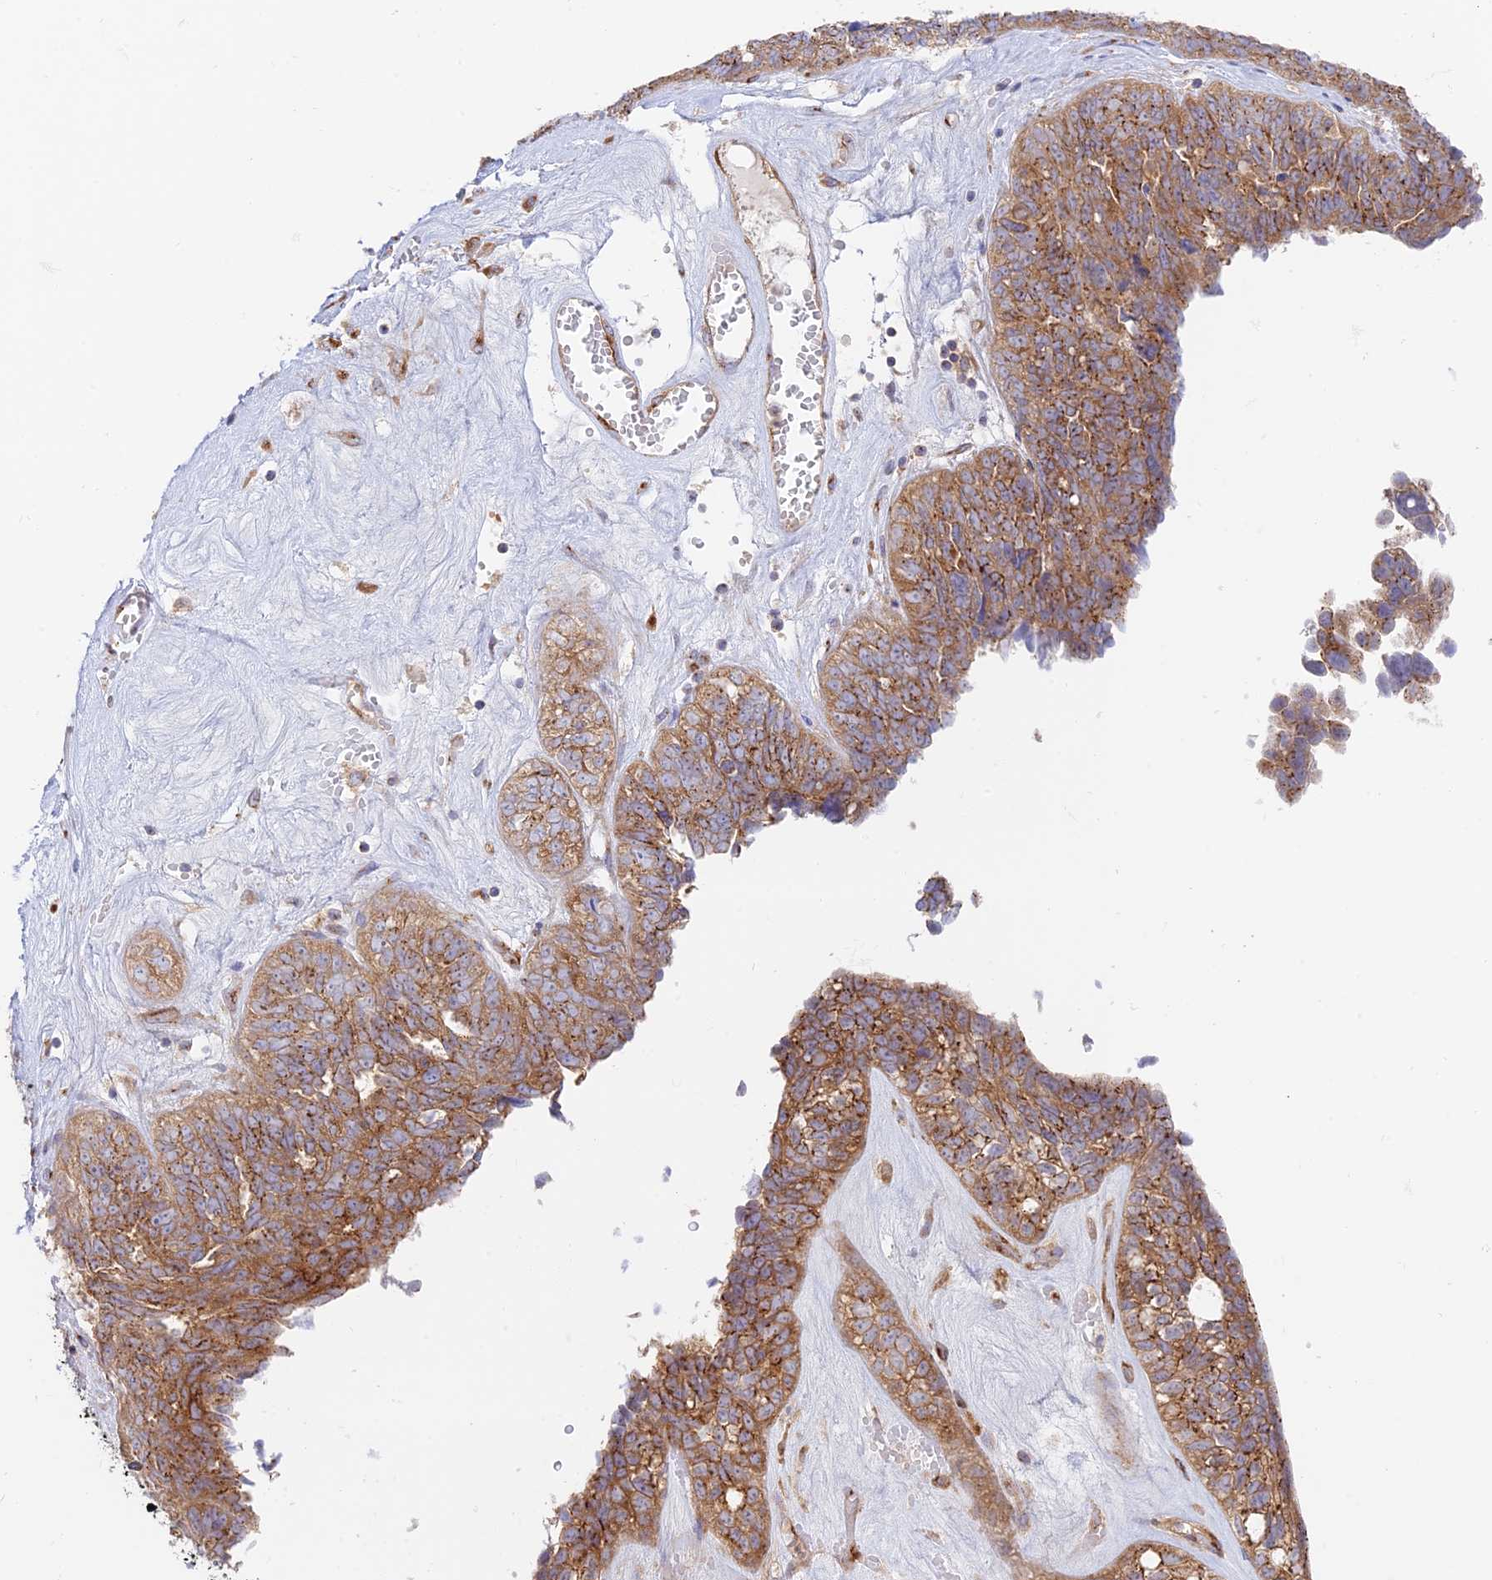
{"staining": {"intensity": "moderate", "quantity": ">75%", "location": "cytoplasmic/membranous"}, "tissue": "ovarian cancer", "cell_type": "Tumor cells", "image_type": "cancer", "snomed": [{"axis": "morphology", "description": "Cystadenocarcinoma, serous, NOS"}, {"axis": "topography", "description": "Ovary"}], "caption": "Ovarian cancer stained for a protein displays moderate cytoplasmic/membranous positivity in tumor cells.", "gene": "GOLGA3", "patient": {"sex": "female", "age": 79}}